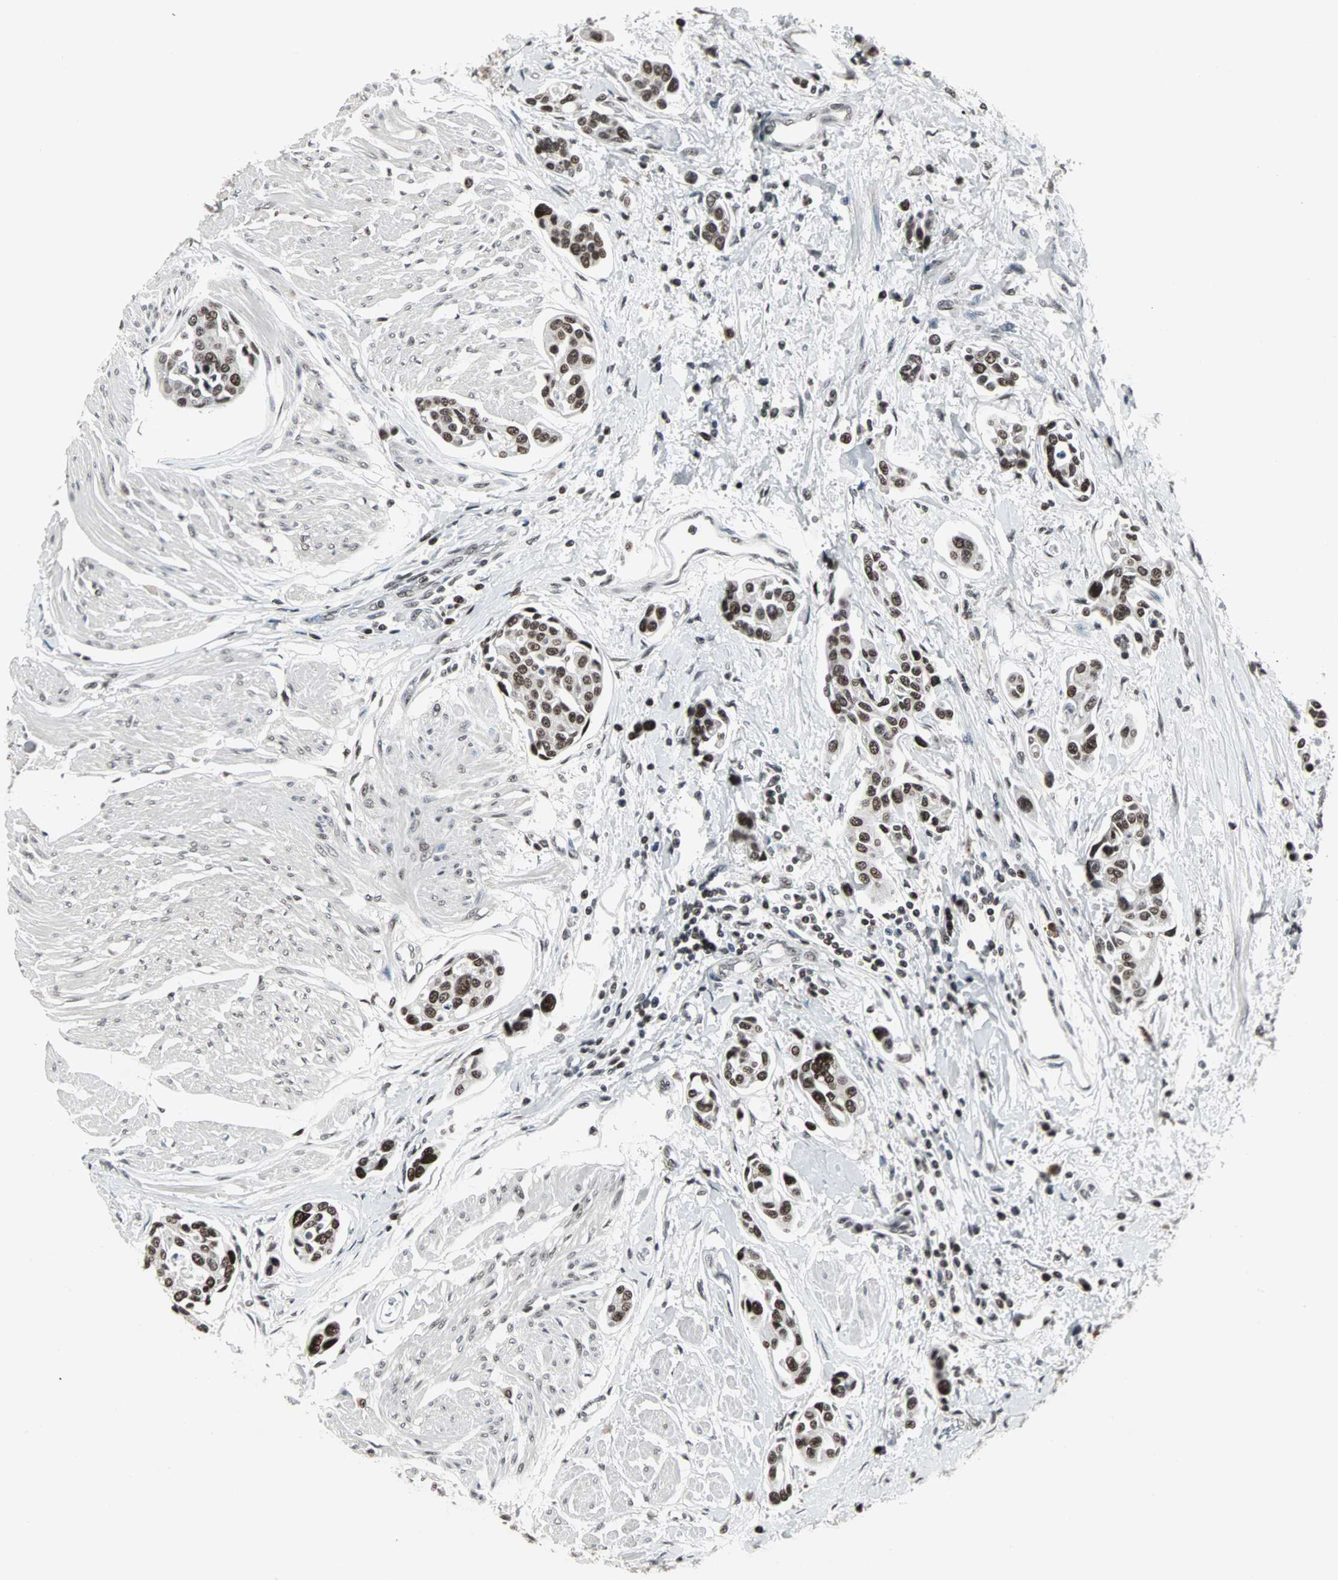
{"staining": {"intensity": "strong", "quantity": ">75%", "location": "nuclear"}, "tissue": "urothelial cancer", "cell_type": "Tumor cells", "image_type": "cancer", "snomed": [{"axis": "morphology", "description": "Urothelial carcinoma, High grade"}, {"axis": "topography", "description": "Urinary bladder"}], "caption": "Immunohistochemistry (DAB) staining of human urothelial cancer reveals strong nuclear protein positivity in approximately >75% of tumor cells. (brown staining indicates protein expression, while blue staining denotes nuclei).", "gene": "PNKP", "patient": {"sex": "male", "age": 78}}